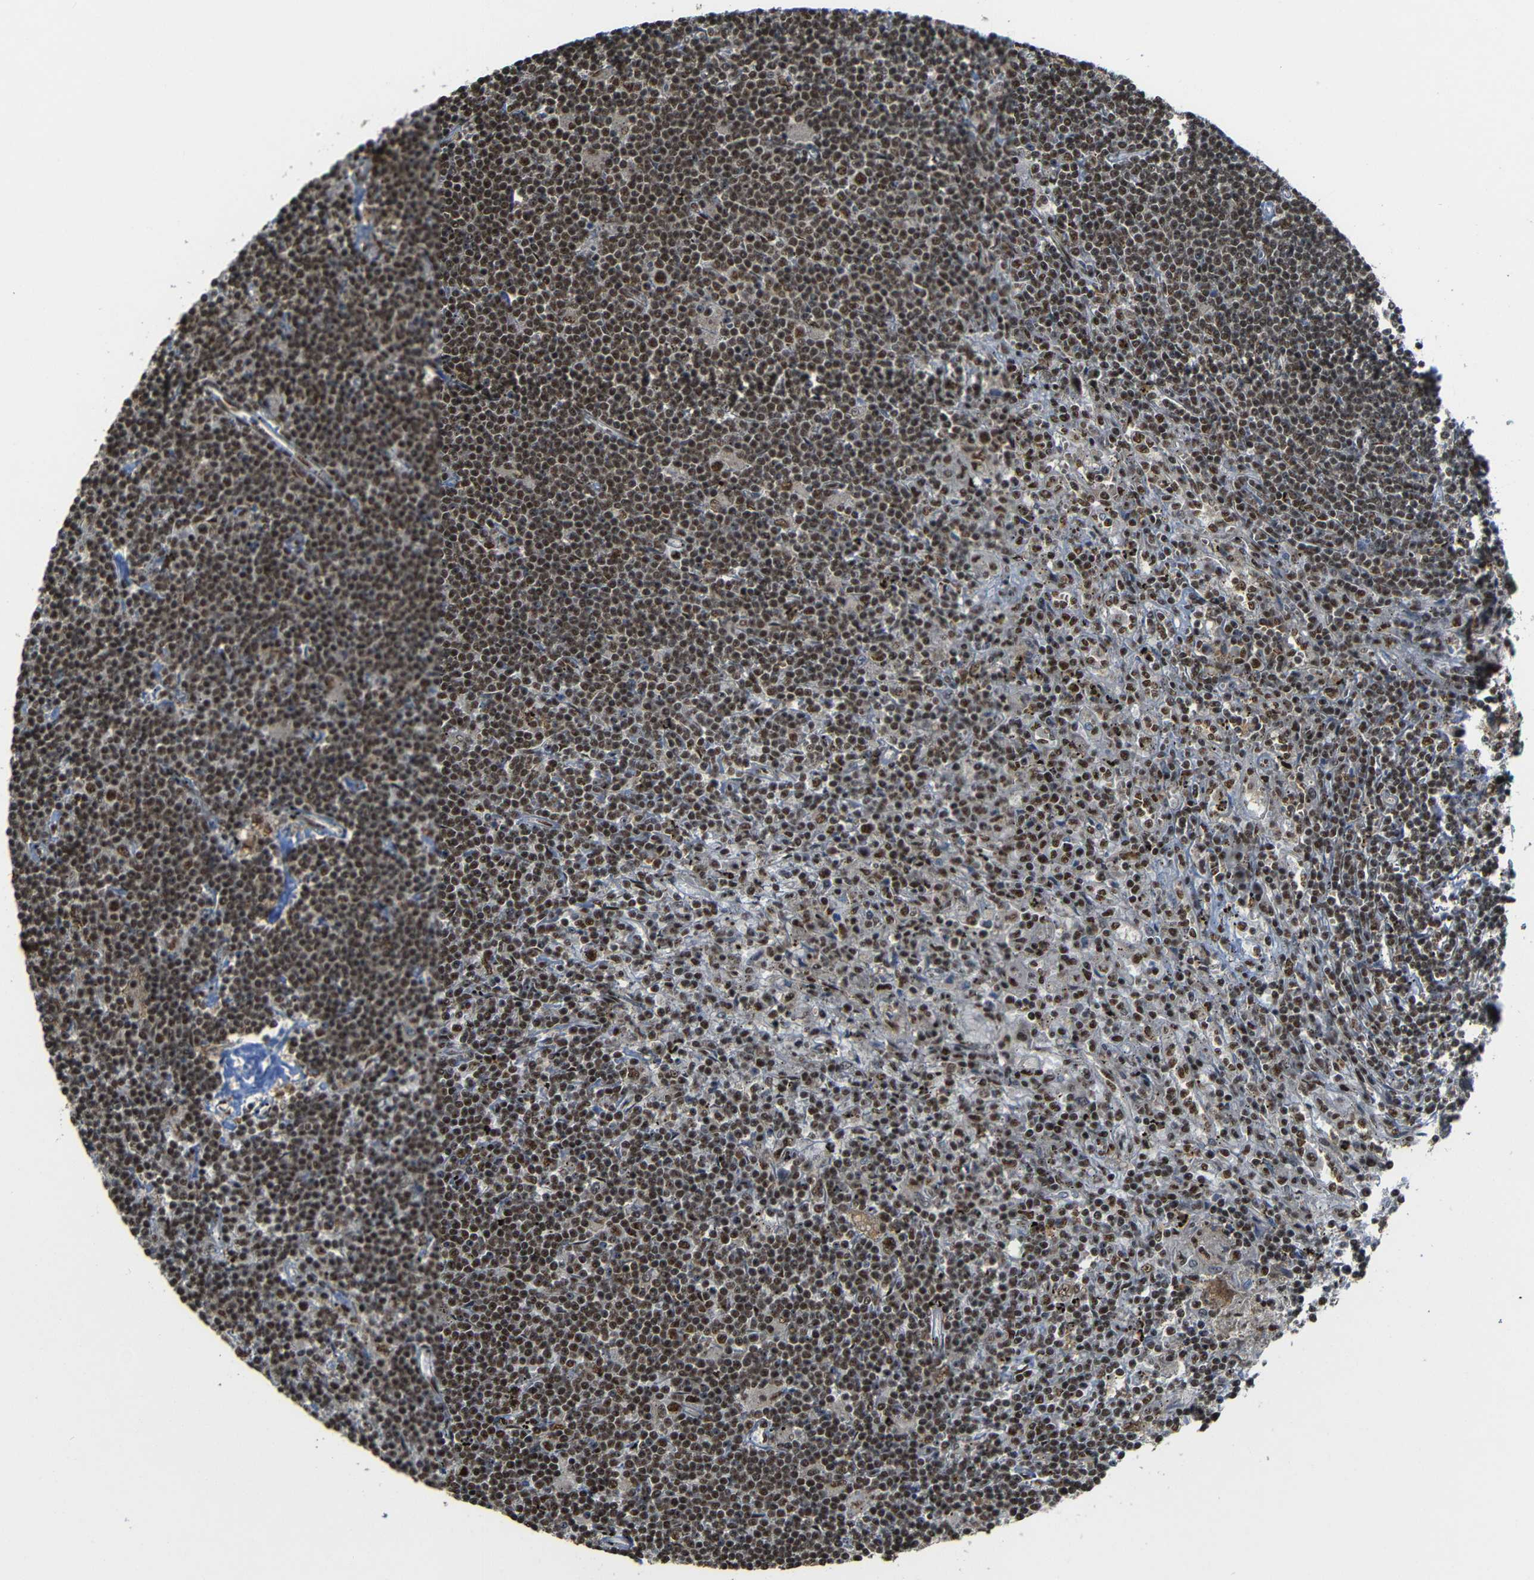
{"staining": {"intensity": "moderate", "quantity": ">75%", "location": "nuclear"}, "tissue": "lymphoma", "cell_type": "Tumor cells", "image_type": "cancer", "snomed": [{"axis": "morphology", "description": "Malignant lymphoma, non-Hodgkin's type, Low grade"}, {"axis": "topography", "description": "Spleen"}], "caption": "IHC (DAB (3,3'-diaminobenzidine)) staining of human malignant lymphoma, non-Hodgkin's type (low-grade) shows moderate nuclear protein positivity in about >75% of tumor cells.", "gene": "TCF7L2", "patient": {"sex": "male", "age": 76}}